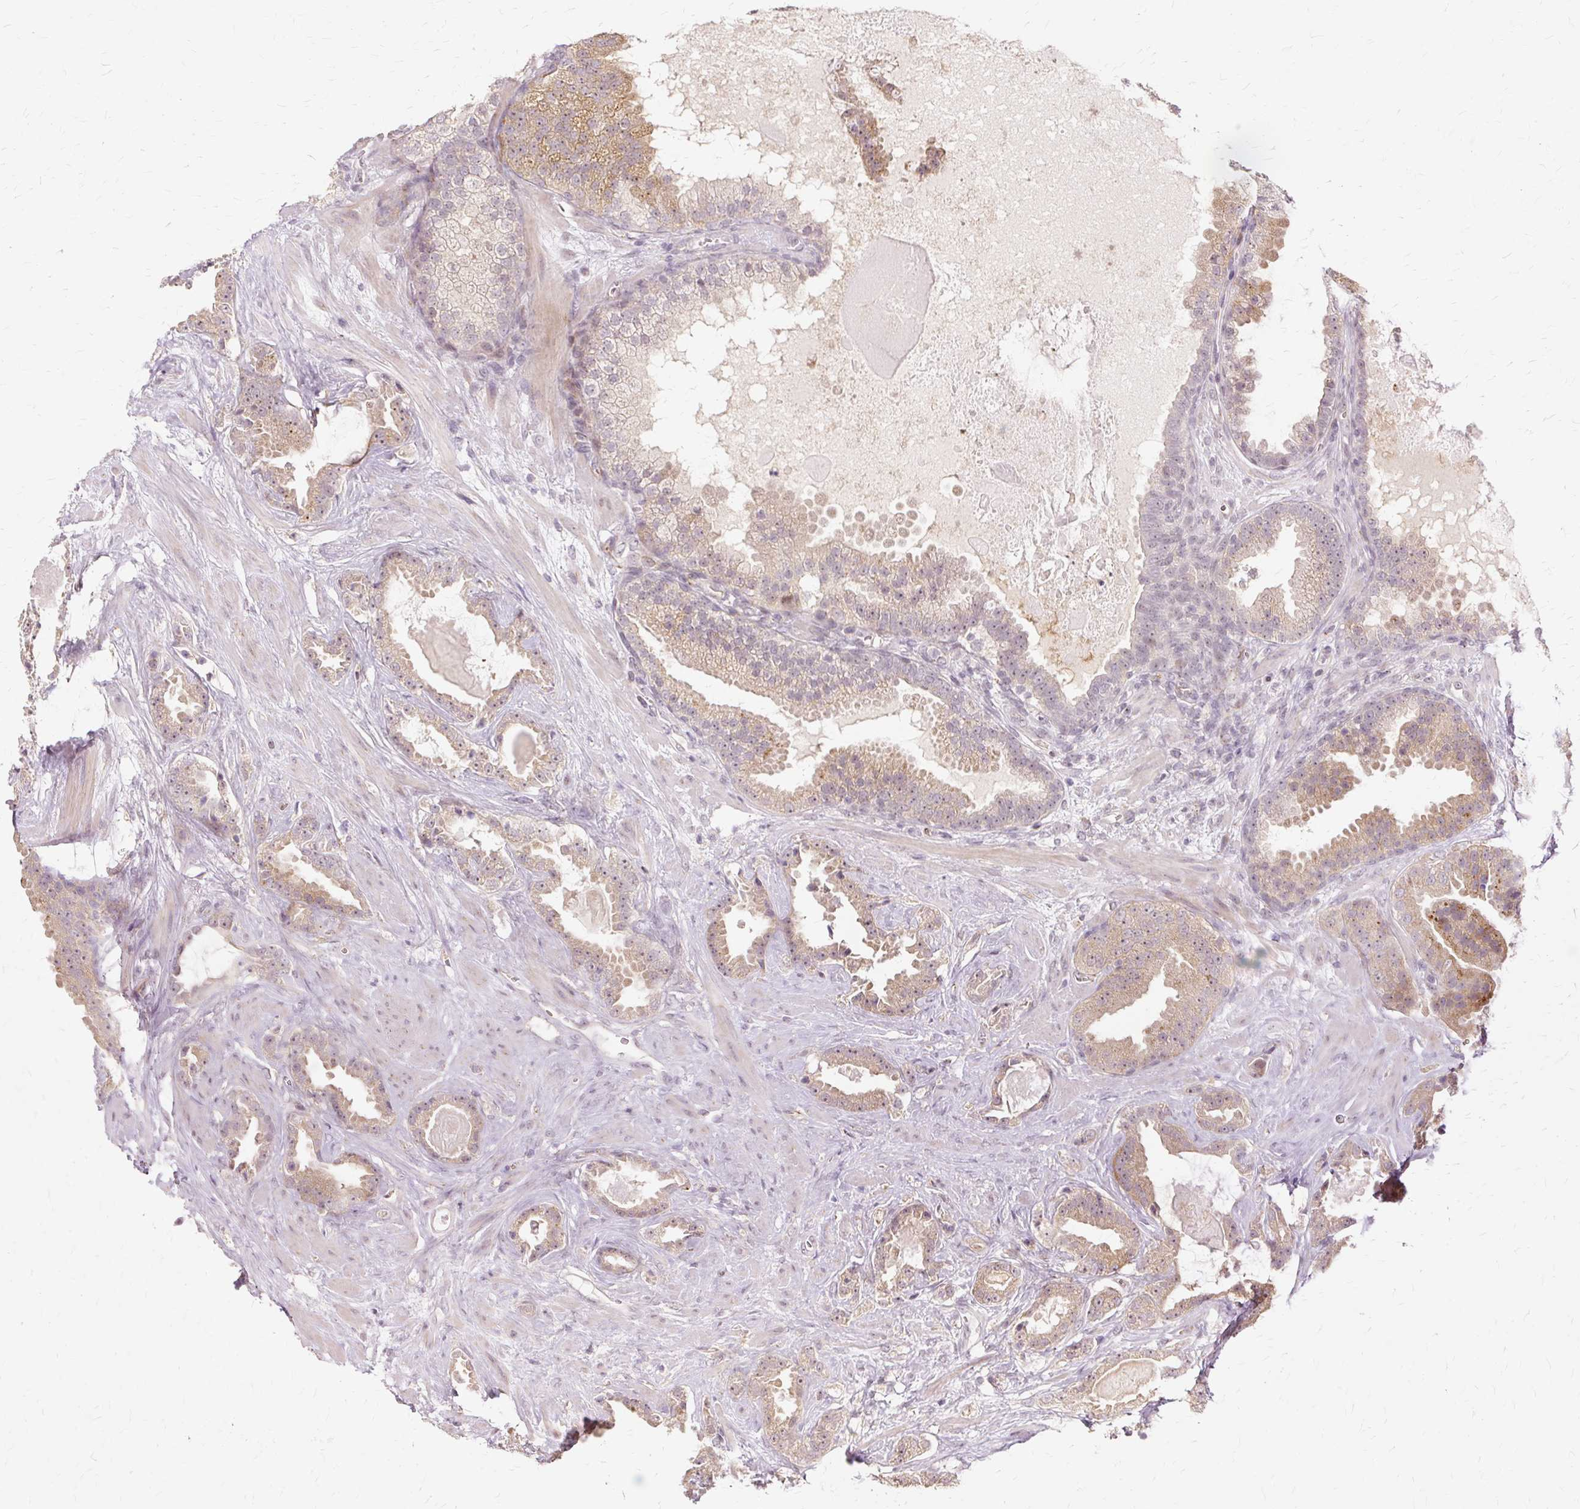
{"staining": {"intensity": "moderate", "quantity": ">75%", "location": "cytoplasmic/membranous,nuclear"}, "tissue": "prostate cancer", "cell_type": "Tumor cells", "image_type": "cancer", "snomed": [{"axis": "morphology", "description": "Adenocarcinoma, Low grade"}, {"axis": "topography", "description": "Prostate"}], "caption": "Immunohistochemical staining of prostate cancer (adenocarcinoma (low-grade)) reveals medium levels of moderate cytoplasmic/membranous and nuclear protein positivity in approximately >75% of tumor cells. (DAB (3,3'-diaminobenzidine) IHC, brown staining for protein, blue staining for nuclei).", "gene": "MMACHC", "patient": {"sex": "male", "age": 62}}